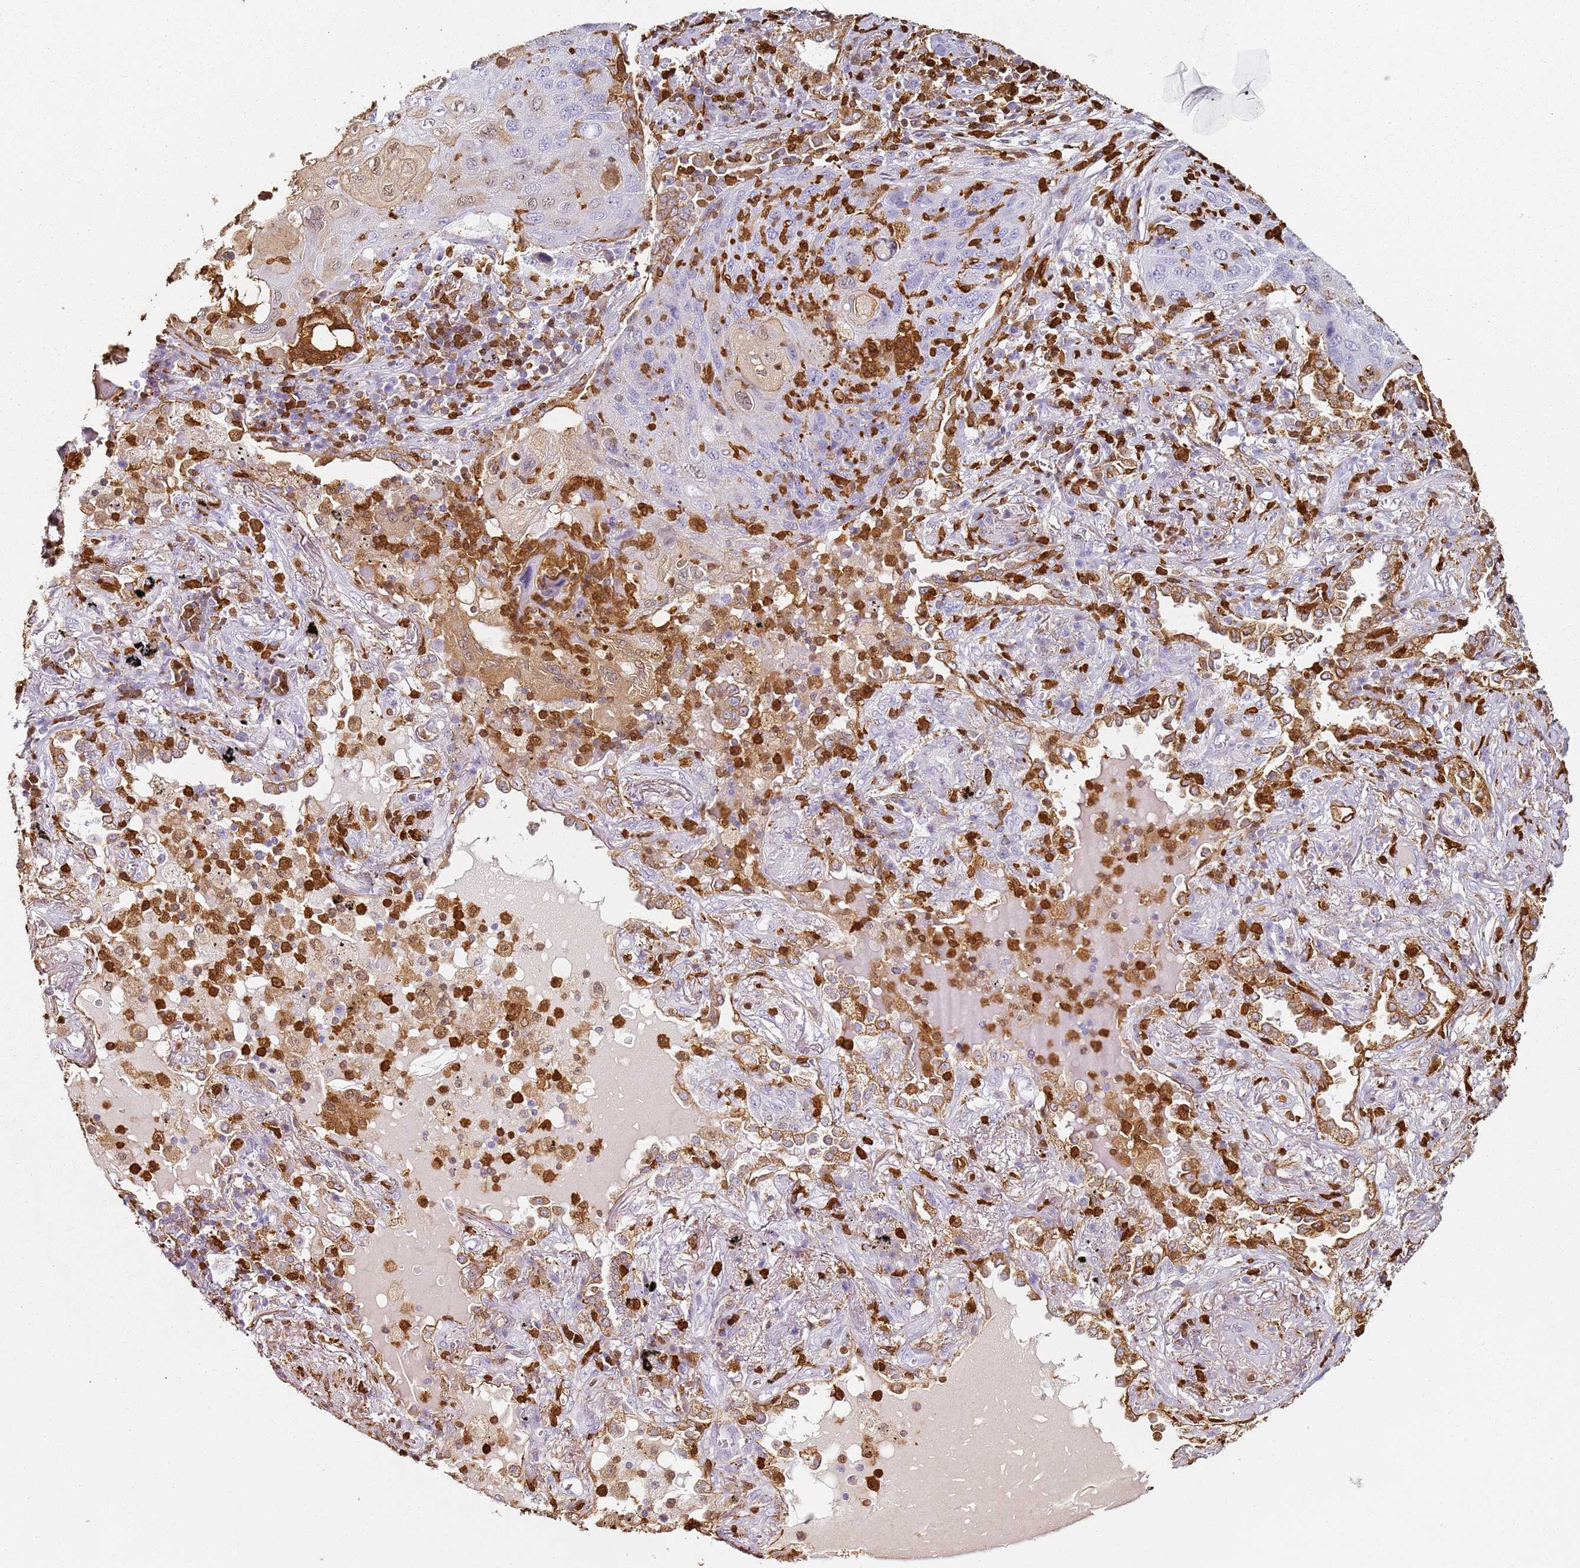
{"staining": {"intensity": "negative", "quantity": "none", "location": "none"}, "tissue": "lung cancer", "cell_type": "Tumor cells", "image_type": "cancer", "snomed": [{"axis": "morphology", "description": "Squamous cell carcinoma, NOS"}, {"axis": "topography", "description": "Lung"}], "caption": "DAB immunohistochemical staining of lung cancer (squamous cell carcinoma) demonstrates no significant staining in tumor cells.", "gene": "S100A4", "patient": {"sex": "female", "age": 63}}